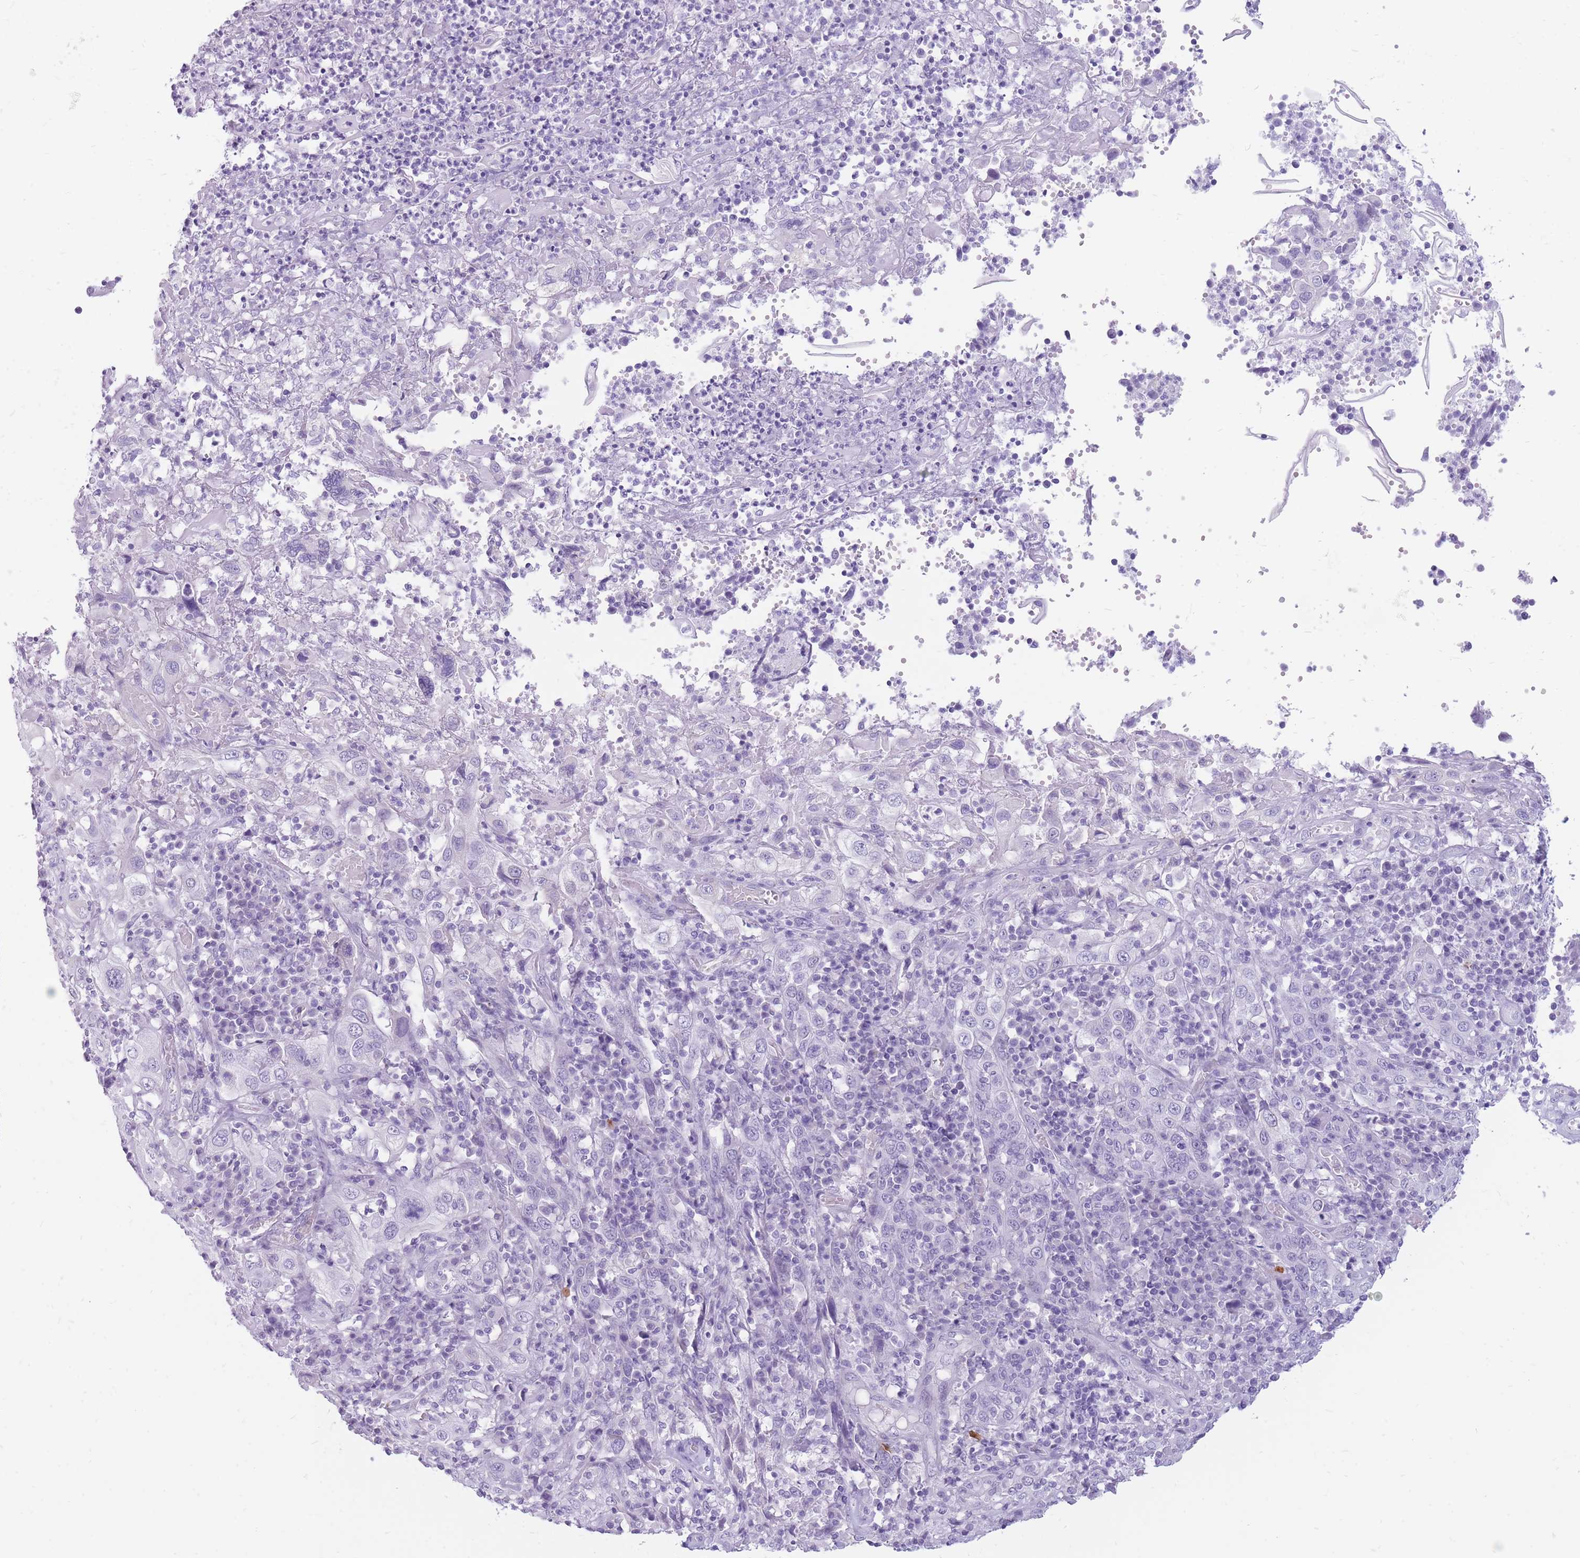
{"staining": {"intensity": "negative", "quantity": "none", "location": "none"}, "tissue": "cervical cancer", "cell_type": "Tumor cells", "image_type": "cancer", "snomed": [{"axis": "morphology", "description": "Squamous cell carcinoma, NOS"}, {"axis": "topography", "description": "Cervix"}], "caption": "Immunohistochemistry image of neoplastic tissue: cervical squamous cell carcinoma stained with DAB (3,3'-diaminobenzidine) displays no significant protein expression in tumor cells.", "gene": "CYP21A2", "patient": {"sex": "female", "age": 46}}